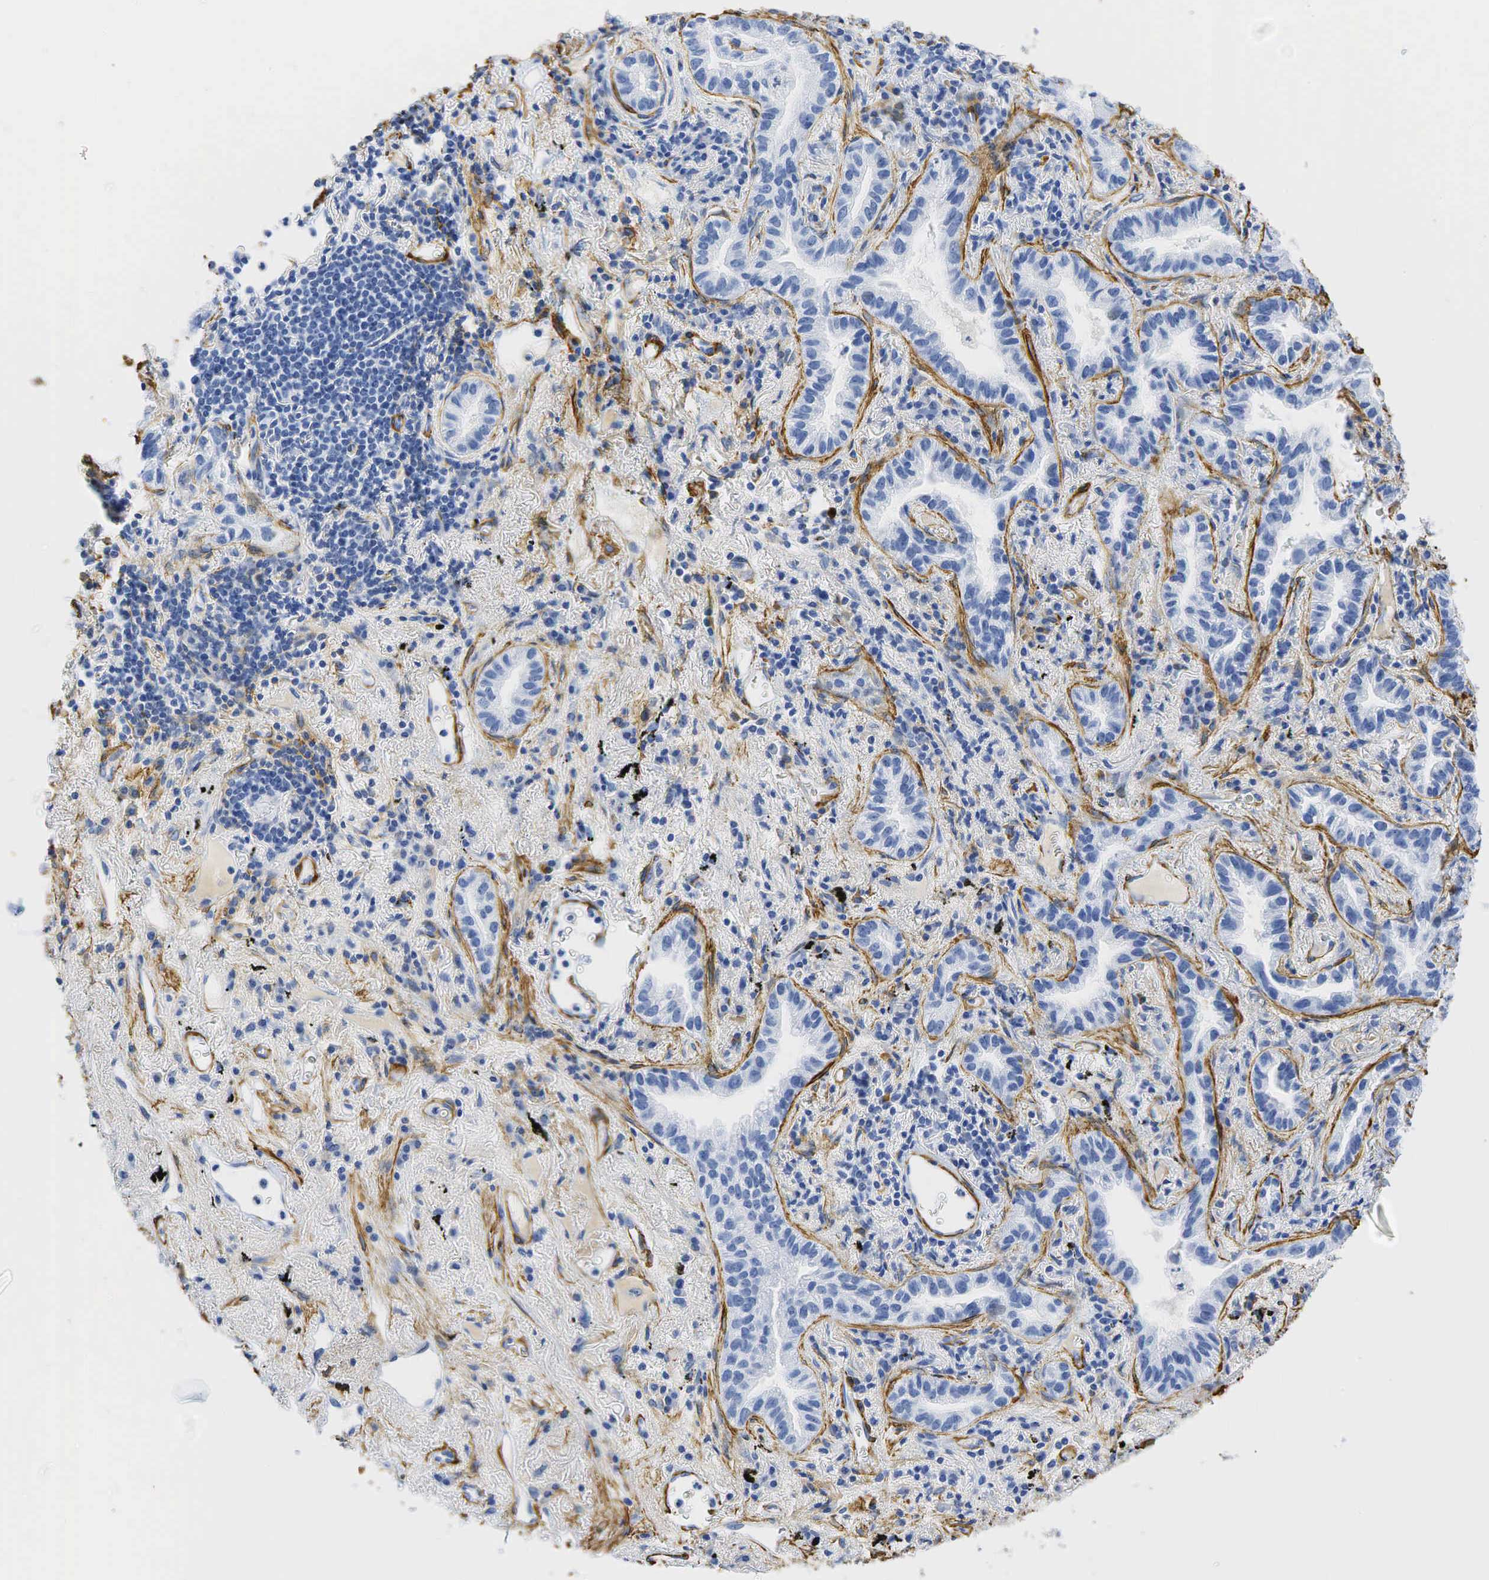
{"staining": {"intensity": "negative", "quantity": "none", "location": "none"}, "tissue": "lung cancer", "cell_type": "Tumor cells", "image_type": "cancer", "snomed": [{"axis": "morphology", "description": "Adenocarcinoma, NOS"}, {"axis": "topography", "description": "Lung"}], "caption": "Immunohistochemical staining of lung cancer shows no significant expression in tumor cells. (DAB (3,3'-diaminobenzidine) immunohistochemistry visualized using brightfield microscopy, high magnification).", "gene": "ACTA1", "patient": {"sex": "female", "age": 50}}